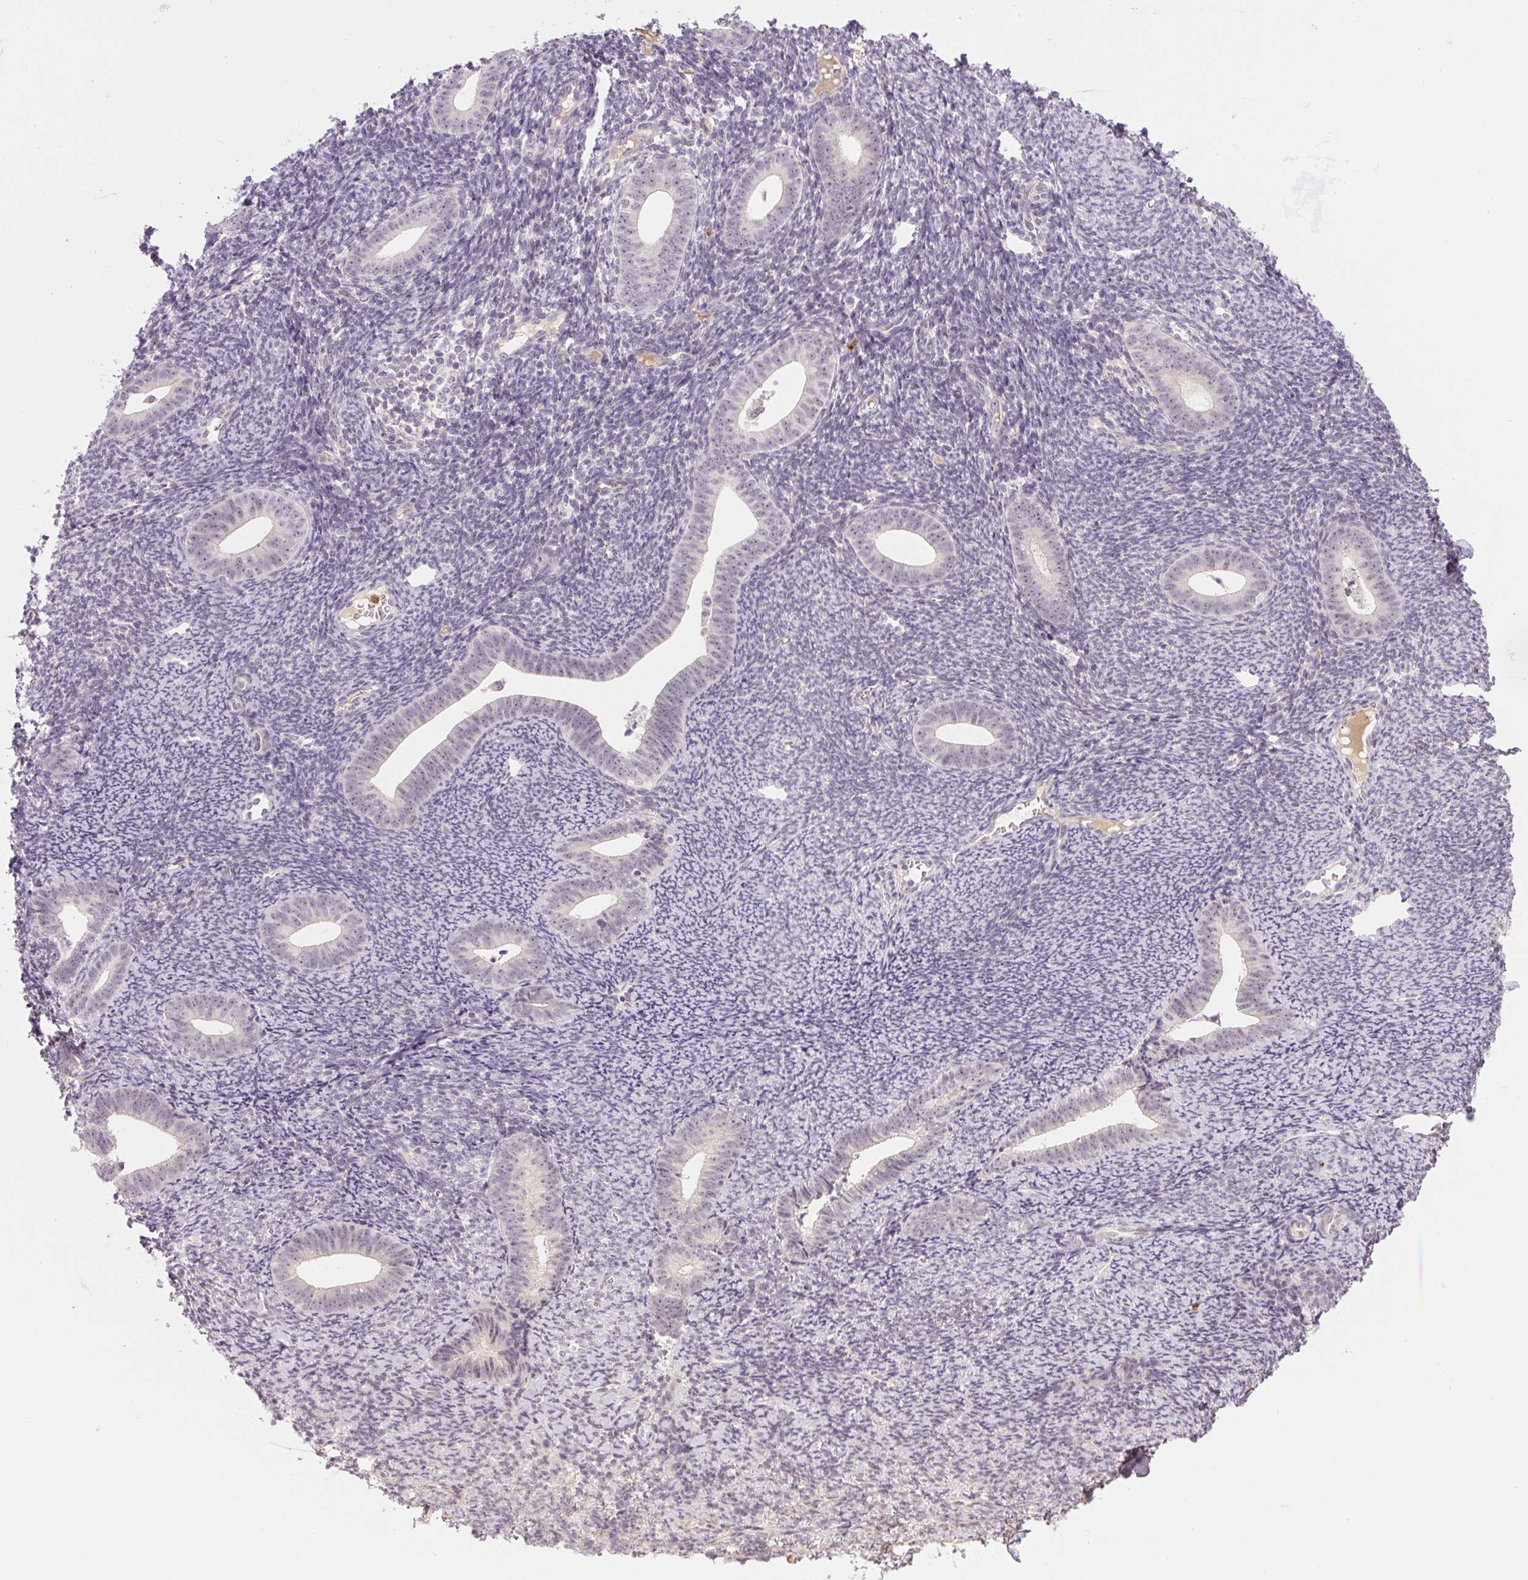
{"staining": {"intensity": "negative", "quantity": "none", "location": "none"}, "tissue": "endometrium", "cell_type": "Cells in endometrial stroma", "image_type": "normal", "snomed": [{"axis": "morphology", "description": "Normal tissue, NOS"}, {"axis": "topography", "description": "Endometrium"}], "caption": "The immunohistochemistry (IHC) micrograph has no significant positivity in cells in endometrial stroma of endometrium.", "gene": "SGF29", "patient": {"sex": "female", "age": 39}}